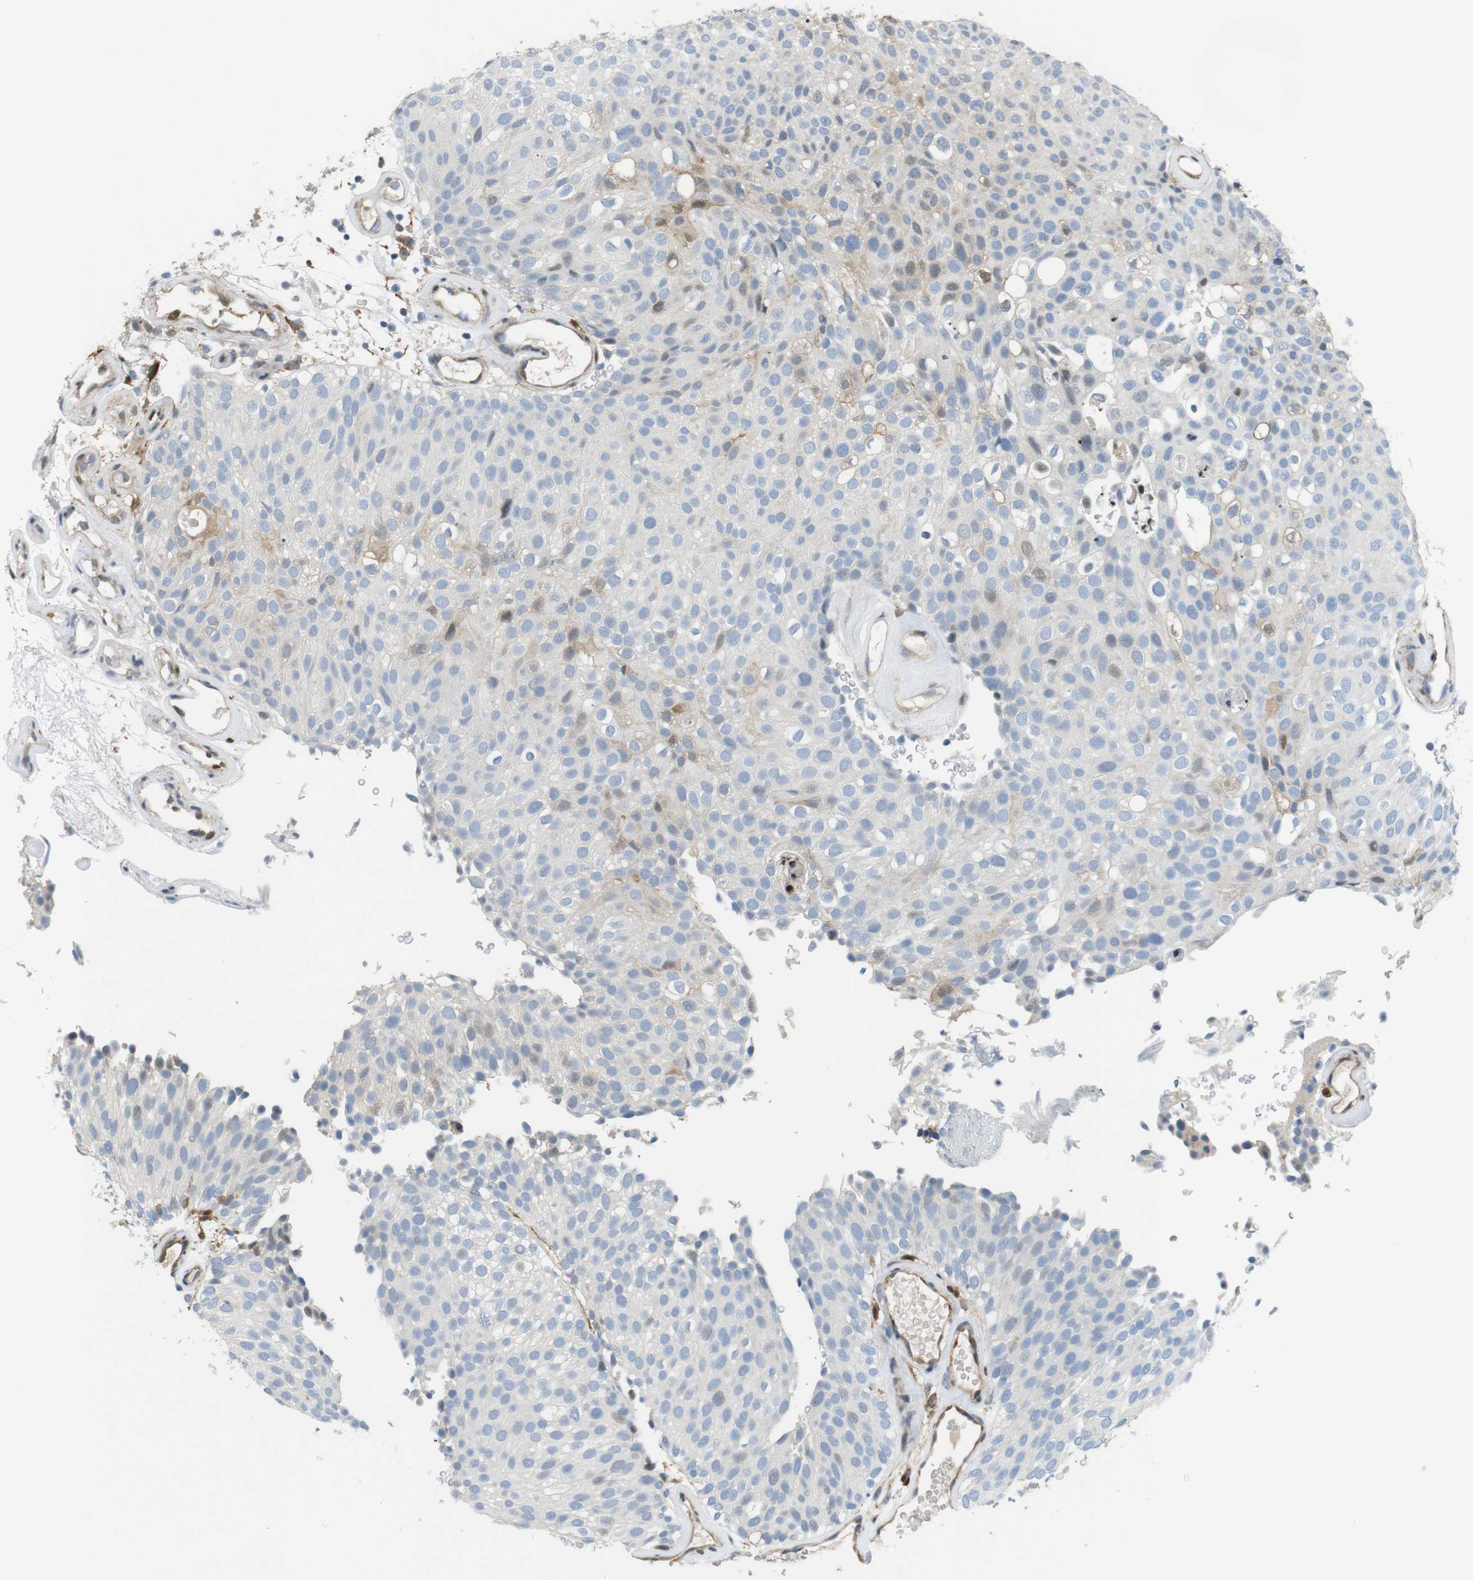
{"staining": {"intensity": "negative", "quantity": "none", "location": "none"}, "tissue": "urothelial cancer", "cell_type": "Tumor cells", "image_type": "cancer", "snomed": [{"axis": "morphology", "description": "Urothelial carcinoma, Low grade"}, {"axis": "topography", "description": "Urinary bladder"}], "caption": "The micrograph reveals no staining of tumor cells in urothelial carcinoma (low-grade).", "gene": "PCDH10", "patient": {"sex": "male", "age": 78}}